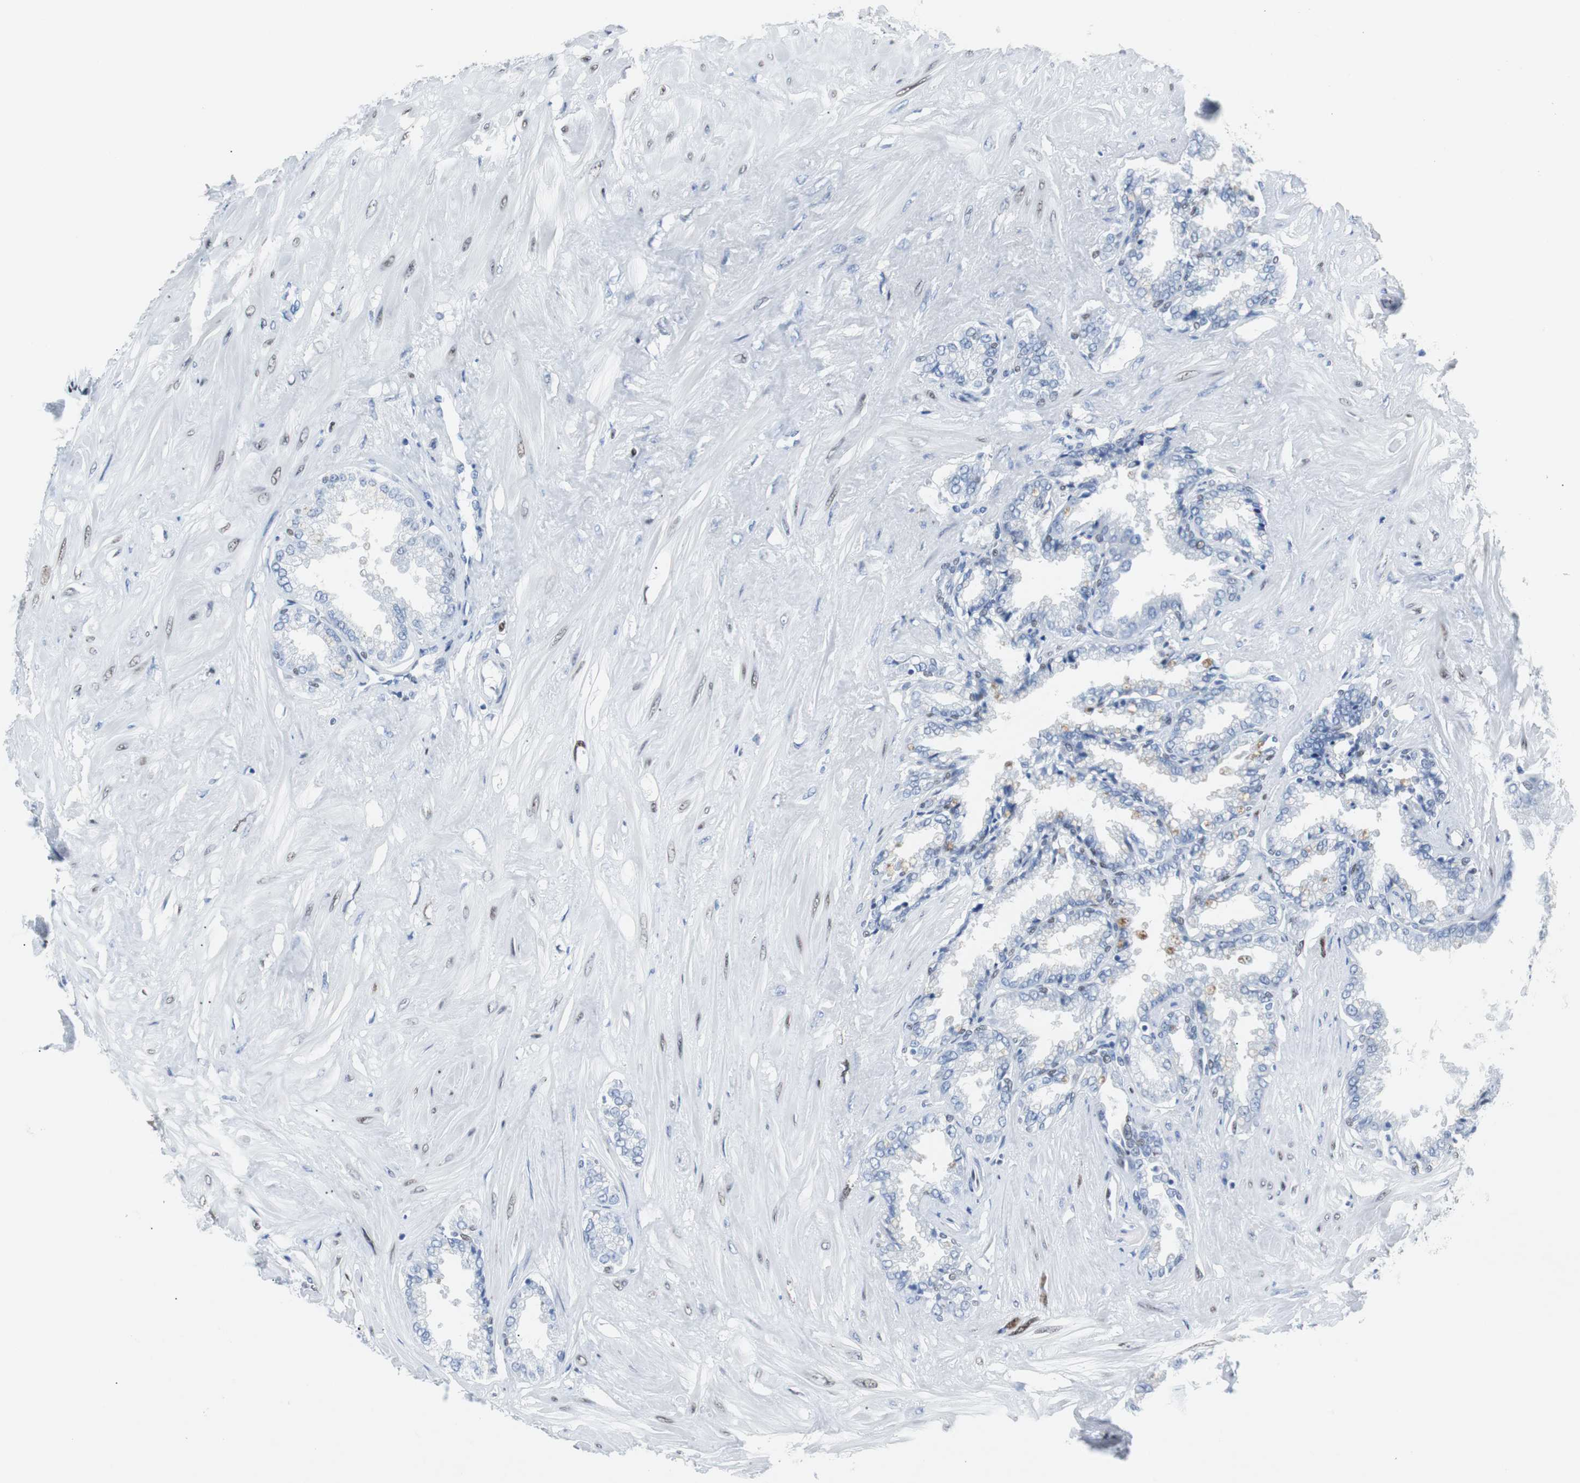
{"staining": {"intensity": "weak", "quantity": "<25%", "location": "nuclear"}, "tissue": "seminal vesicle", "cell_type": "Glandular cells", "image_type": "normal", "snomed": [{"axis": "morphology", "description": "Normal tissue, NOS"}, {"axis": "topography", "description": "Seminal veicle"}], "caption": "IHC image of unremarkable seminal vesicle: seminal vesicle stained with DAB displays no significant protein staining in glandular cells.", "gene": "JUN", "patient": {"sex": "male", "age": 46}}